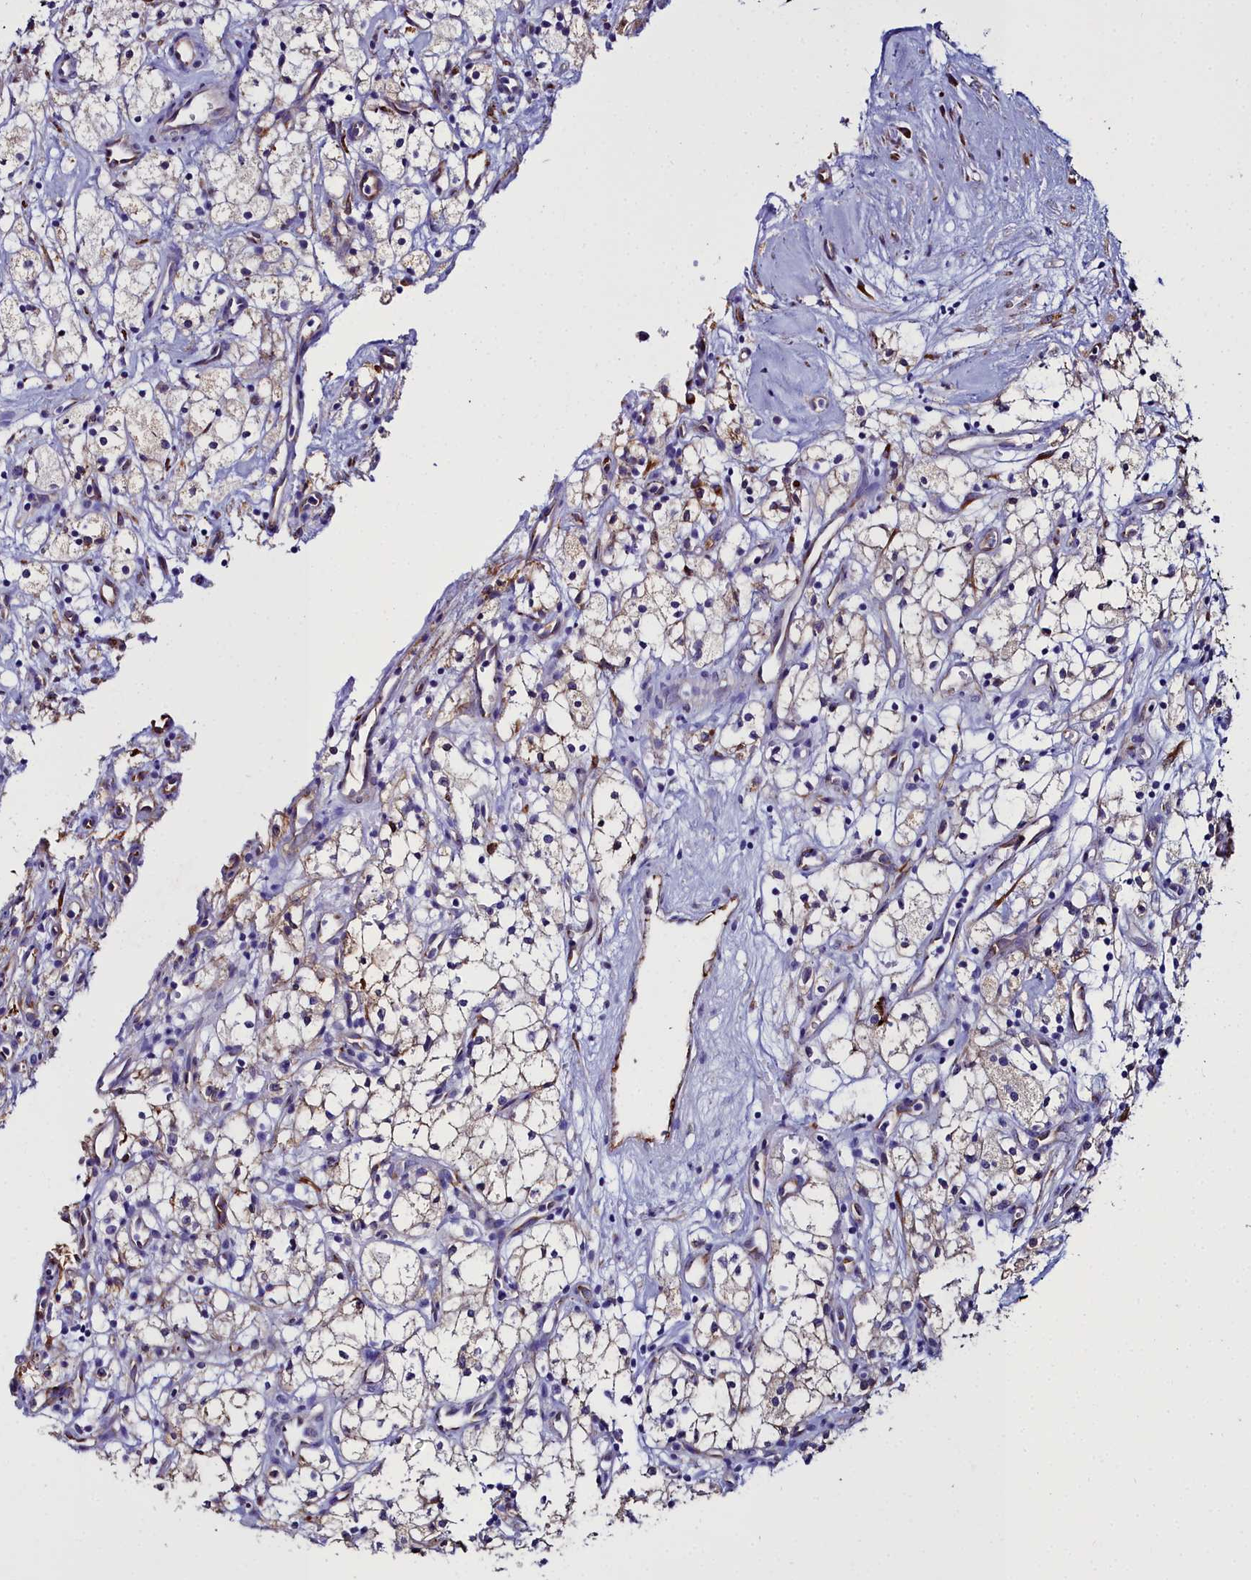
{"staining": {"intensity": "weak", "quantity": "25%-75%", "location": "cytoplasmic/membranous"}, "tissue": "renal cancer", "cell_type": "Tumor cells", "image_type": "cancer", "snomed": [{"axis": "morphology", "description": "Adenocarcinoma, NOS"}, {"axis": "topography", "description": "Kidney"}], "caption": "Renal cancer was stained to show a protein in brown. There is low levels of weak cytoplasmic/membranous expression in approximately 25%-75% of tumor cells. (IHC, brightfield microscopy, high magnification).", "gene": "TXNDC5", "patient": {"sex": "male", "age": 59}}